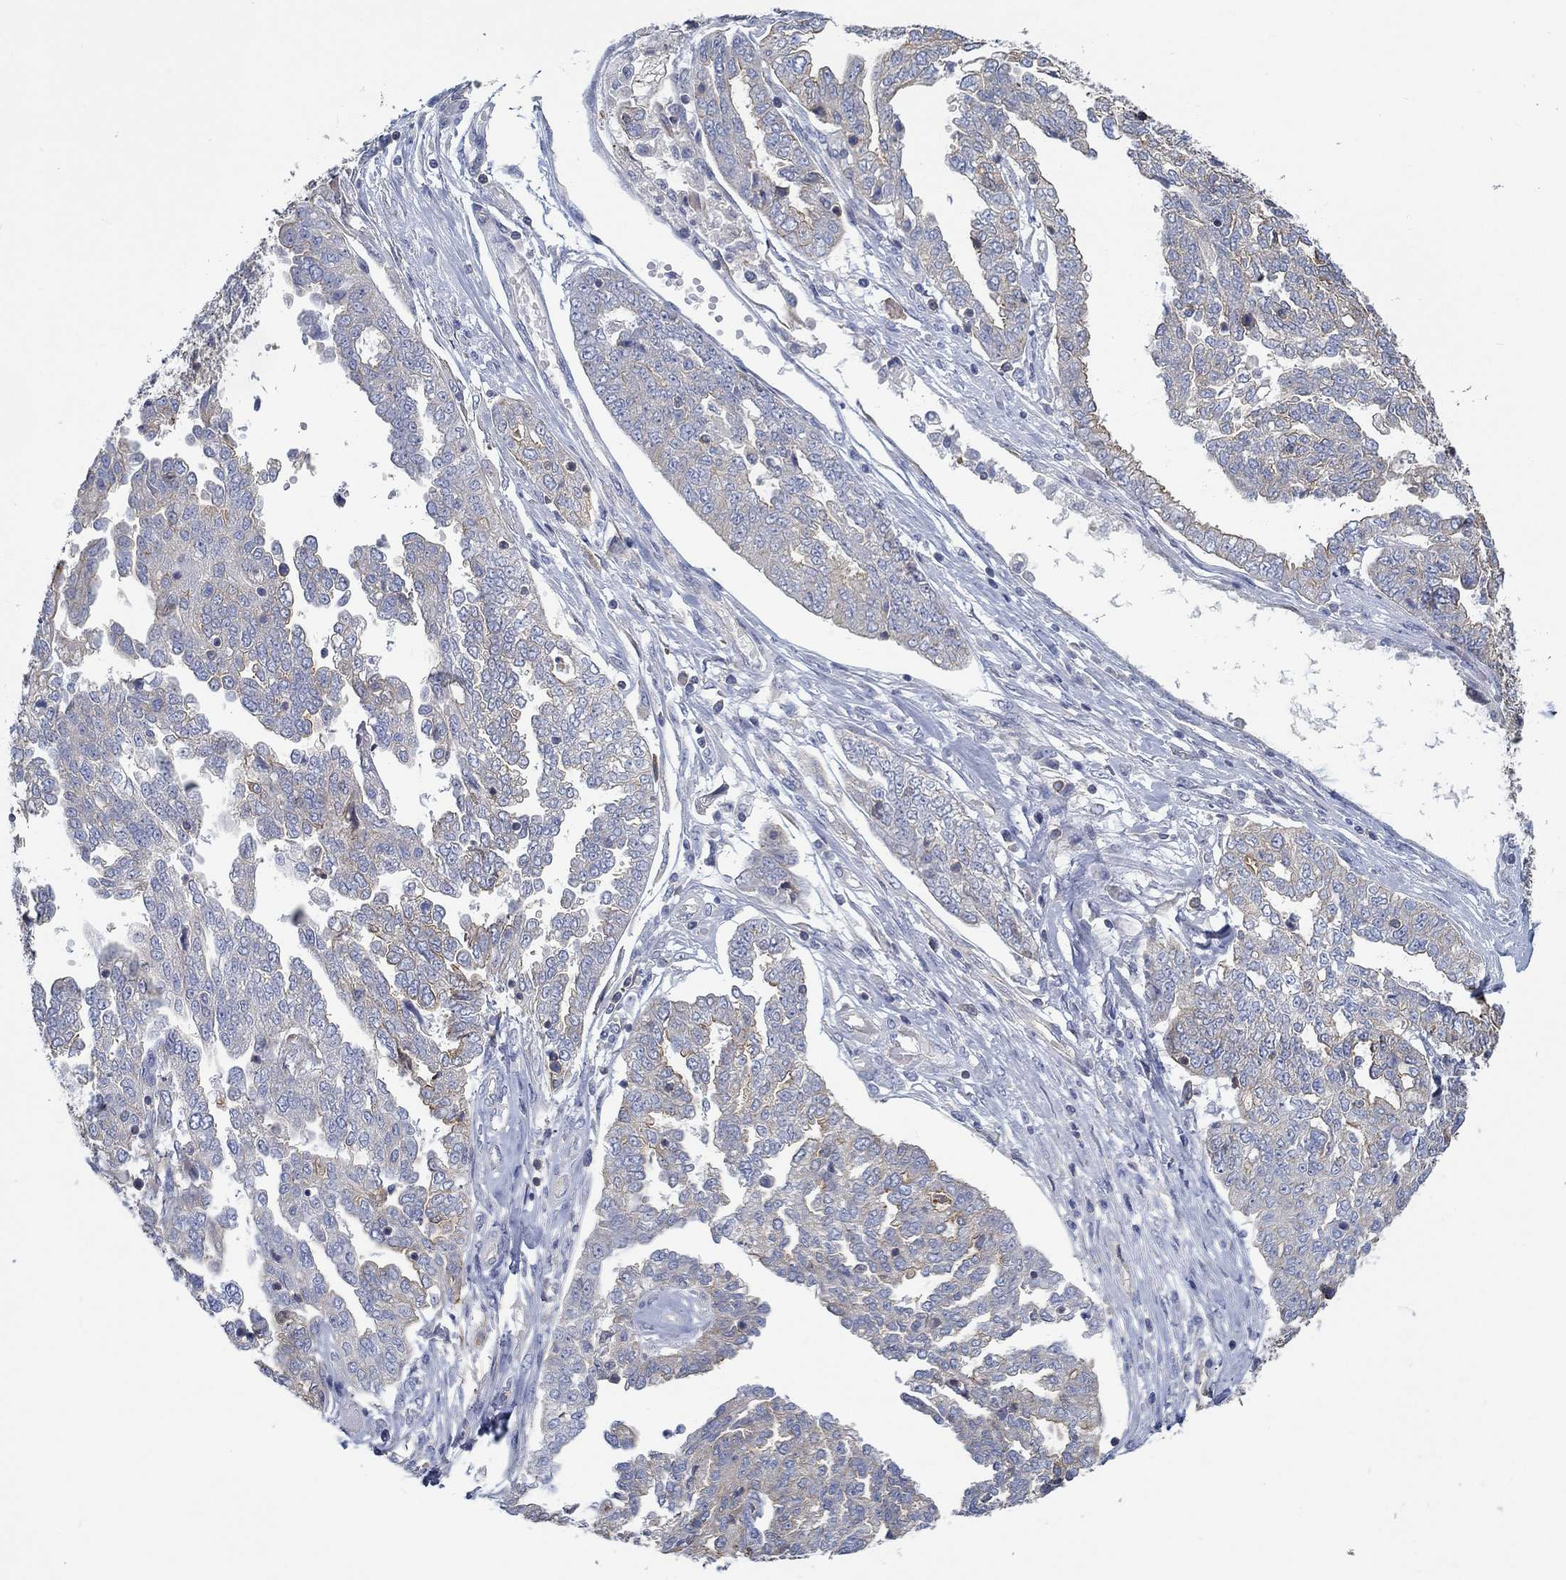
{"staining": {"intensity": "weak", "quantity": "25%-75%", "location": "cytoplasmic/membranous"}, "tissue": "ovarian cancer", "cell_type": "Tumor cells", "image_type": "cancer", "snomed": [{"axis": "morphology", "description": "Cystadenocarcinoma, serous, NOS"}, {"axis": "topography", "description": "Ovary"}], "caption": "A histopathology image of ovarian cancer stained for a protein demonstrates weak cytoplasmic/membranous brown staining in tumor cells.", "gene": "BBOF1", "patient": {"sex": "female", "age": 67}}